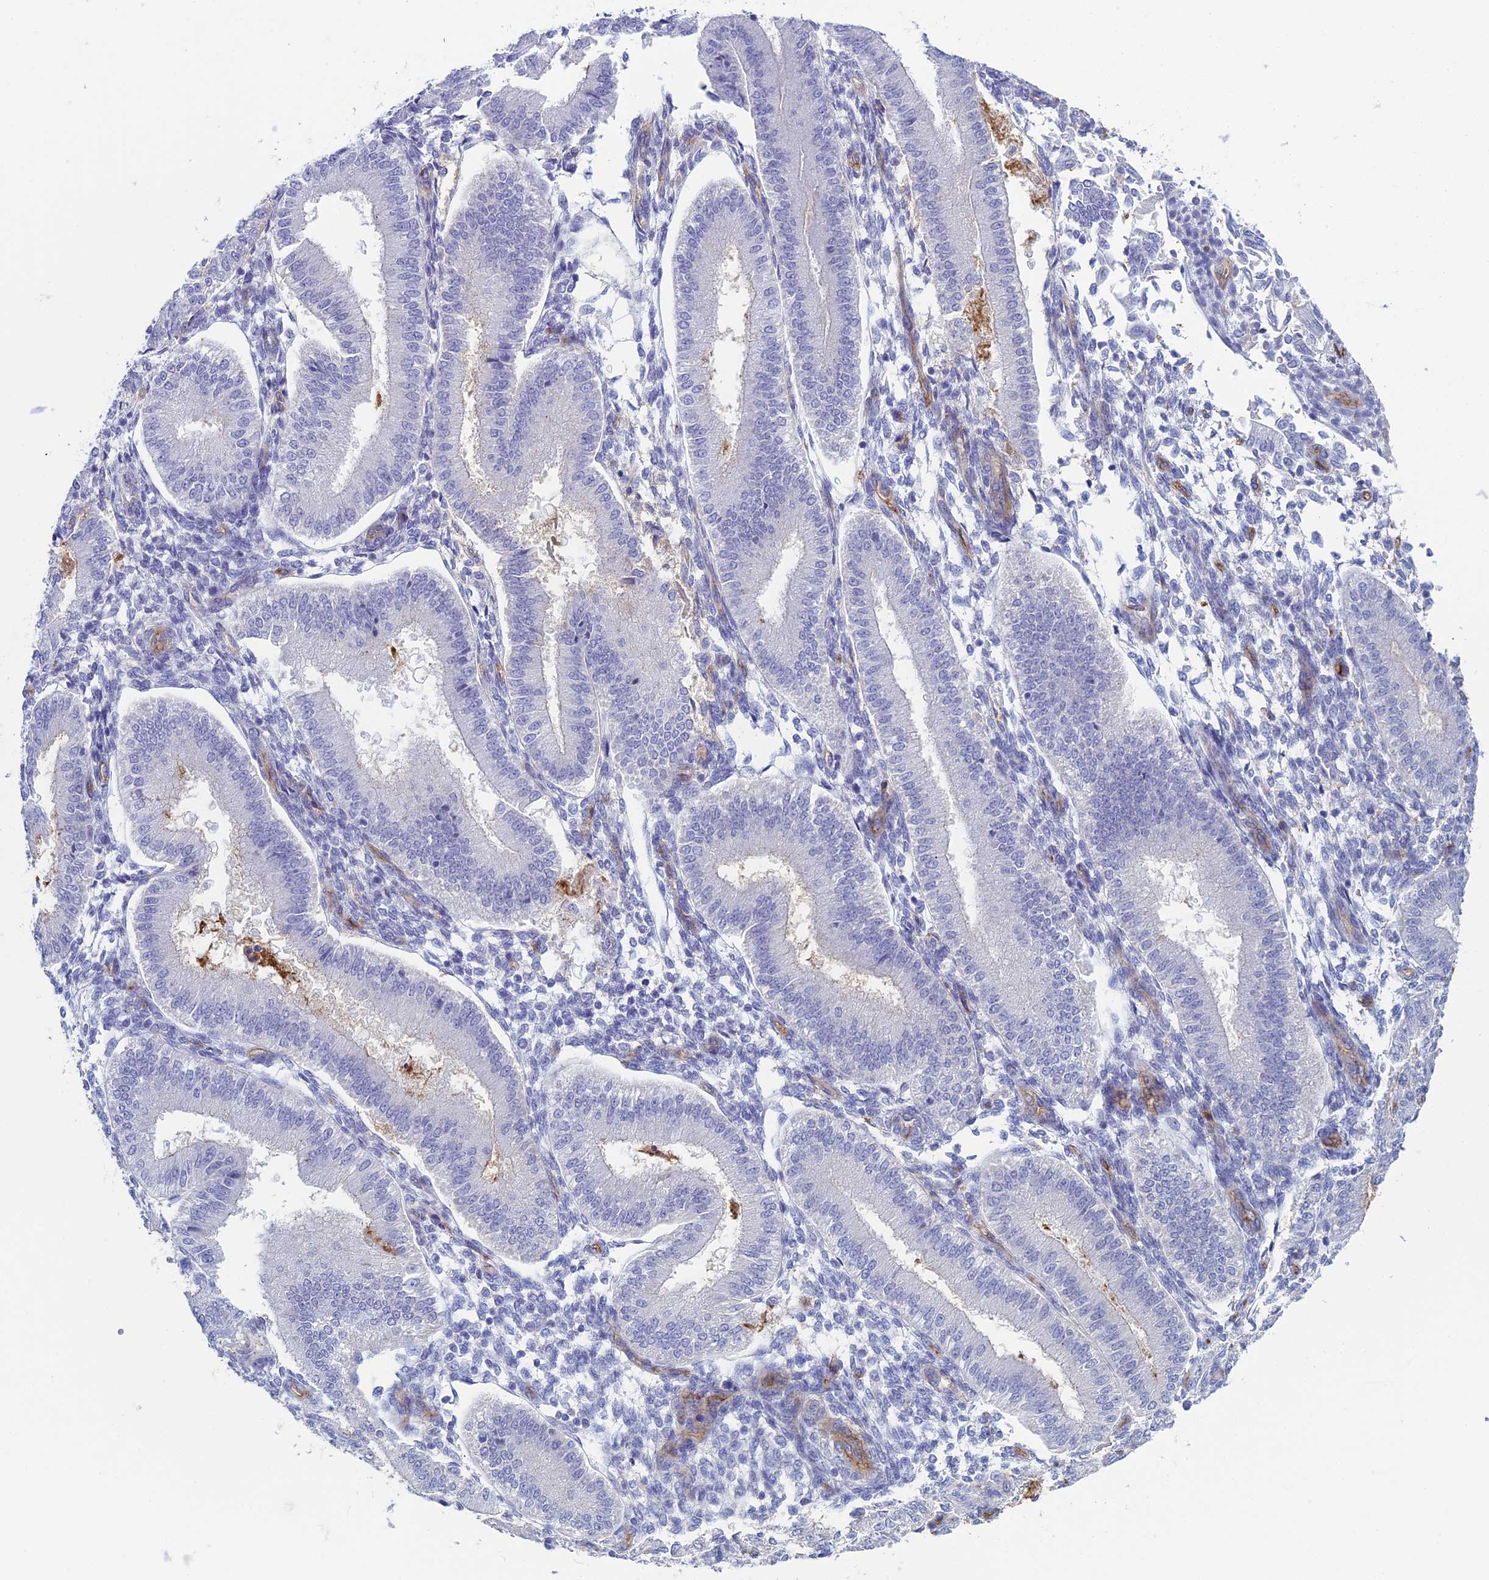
{"staining": {"intensity": "negative", "quantity": "none", "location": "none"}, "tissue": "endometrium", "cell_type": "Cells in endometrial stroma", "image_type": "normal", "snomed": [{"axis": "morphology", "description": "Normal tissue, NOS"}, {"axis": "topography", "description": "Endometrium"}], "caption": "A high-resolution micrograph shows IHC staining of normal endometrium, which shows no significant positivity in cells in endometrial stroma.", "gene": "ACE", "patient": {"sex": "female", "age": 39}}